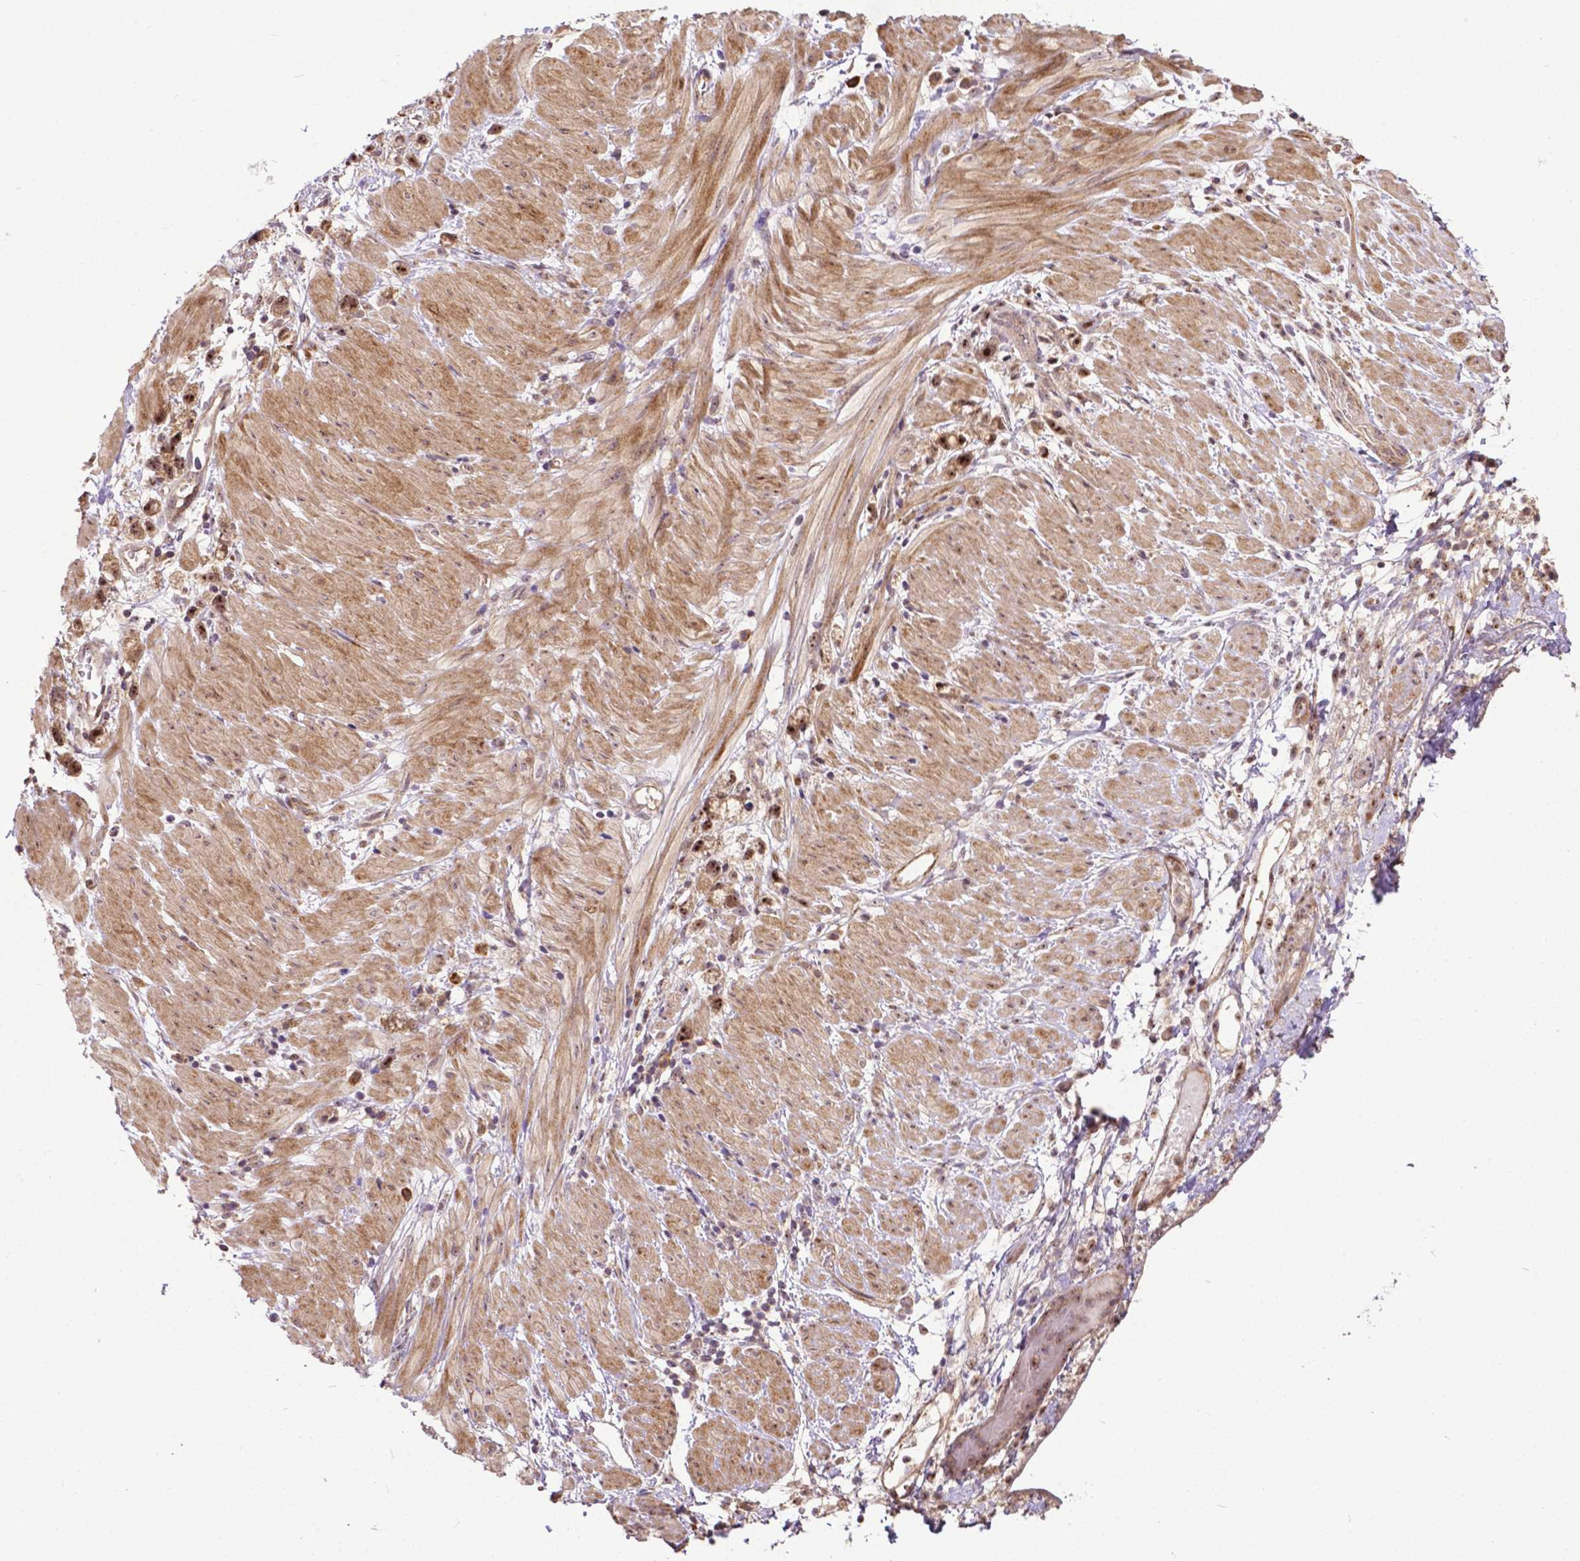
{"staining": {"intensity": "moderate", "quantity": ">75%", "location": "nuclear"}, "tissue": "stomach cancer", "cell_type": "Tumor cells", "image_type": "cancer", "snomed": [{"axis": "morphology", "description": "Adenocarcinoma, NOS"}, {"axis": "topography", "description": "Stomach"}], "caption": "A photomicrograph showing moderate nuclear positivity in about >75% of tumor cells in adenocarcinoma (stomach), as visualized by brown immunohistochemical staining.", "gene": "PARP3", "patient": {"sex": "female", "age": 59}}